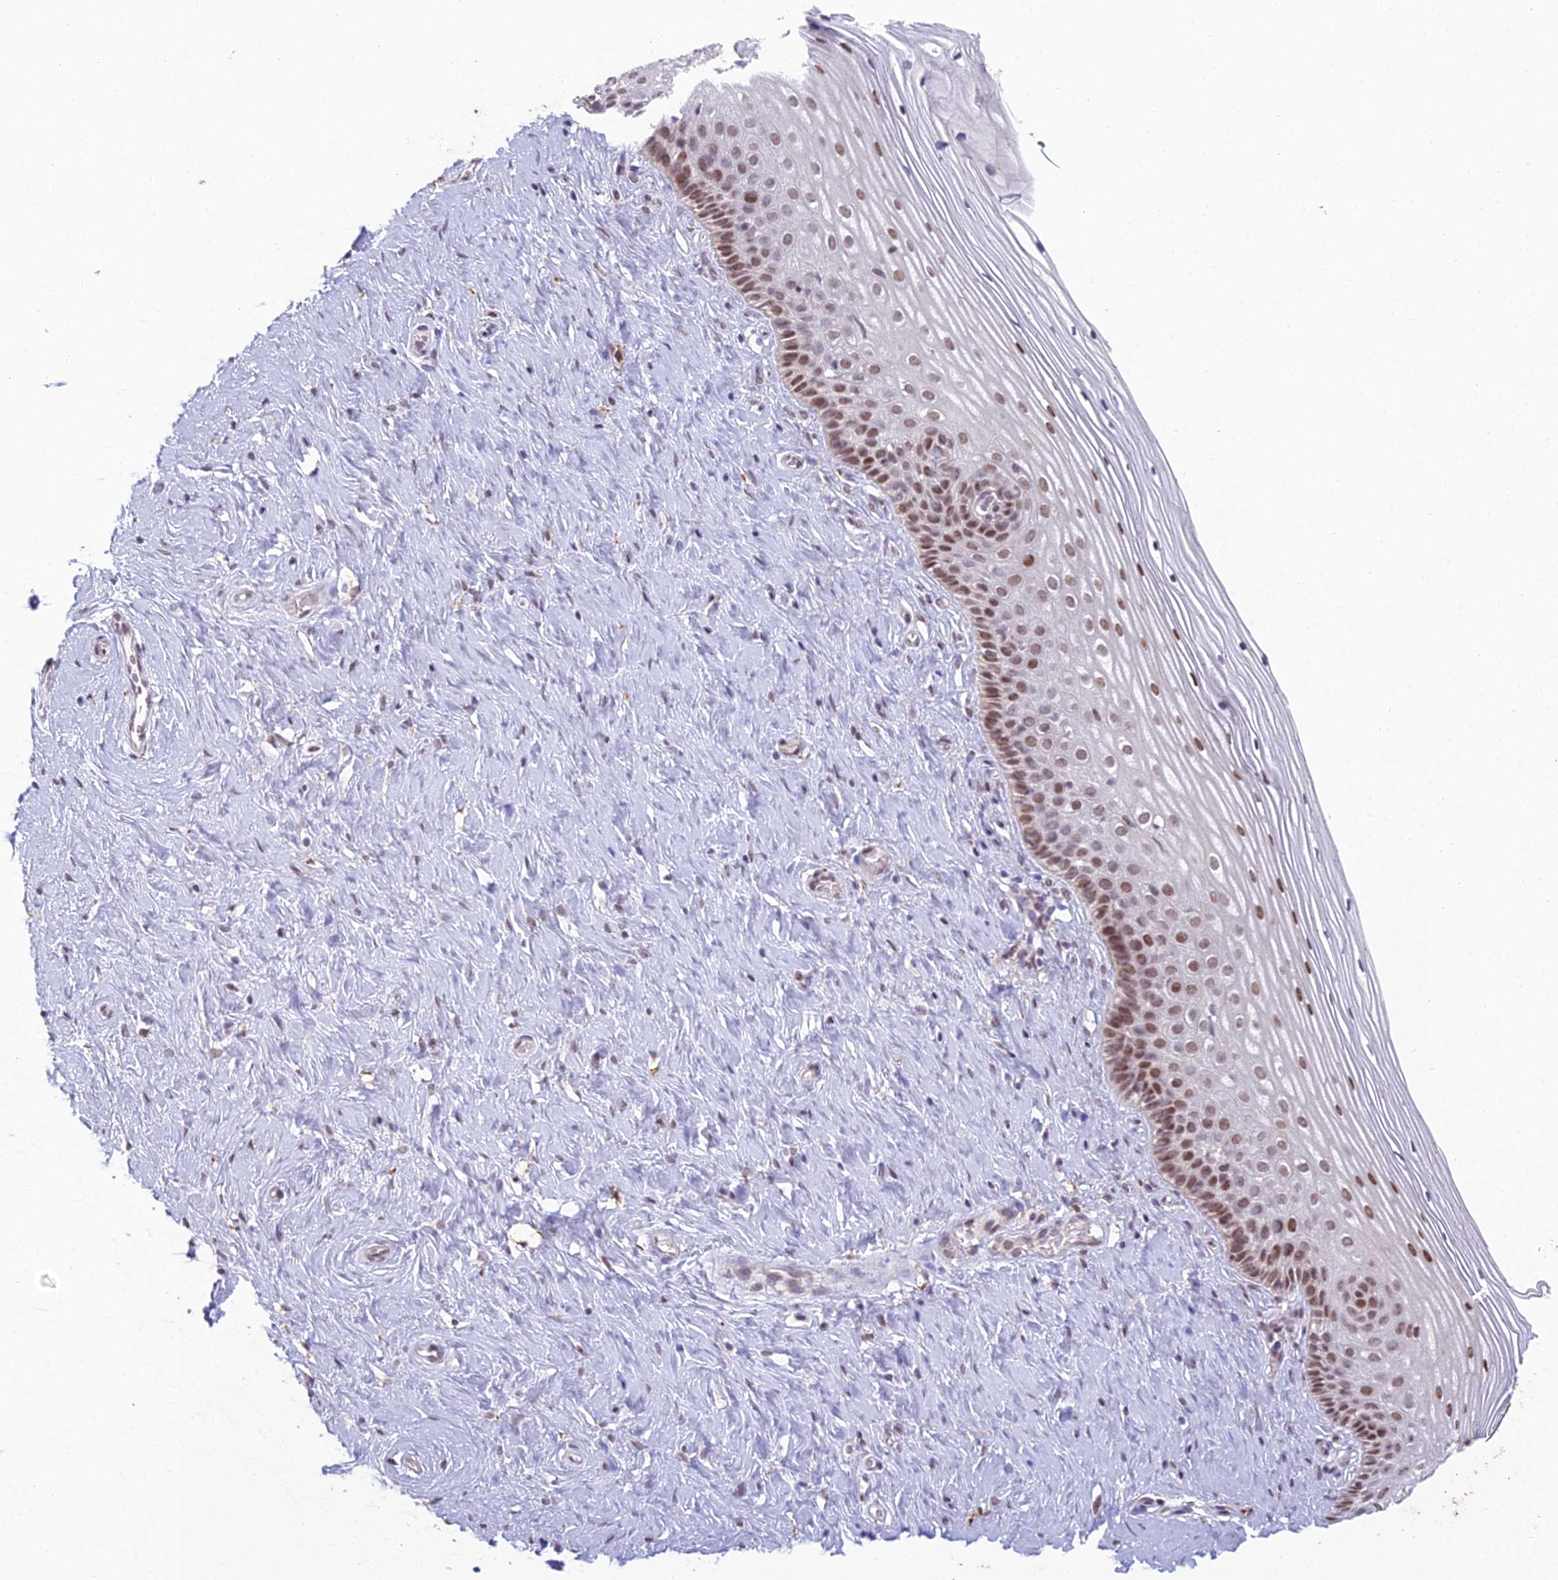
{"staining": {"intensity": "moderate", "quantity": ">75%", "location": "cytoplasmic/membranous,nuclear"}, "tissue": "cervix", "cell_type": "Glandular cells", "image_type": "normal", "snomed": [{"axis": "morphology", "description": "Normal tissue, NOS"}, {"axis": "topography", "description": "Cervix"}], "caption": "Protein analysis of benign cervix displays moderate cytoplasmic/membranous,nuclear staining in approximately >75% of glandular cells. (Stains: DAB in brown, nuclei in blue, Microscopy: brightfield microscopy at high magnification).", "gene": "ABHD17A", "patient": {"sex": "female", "age": 33}}